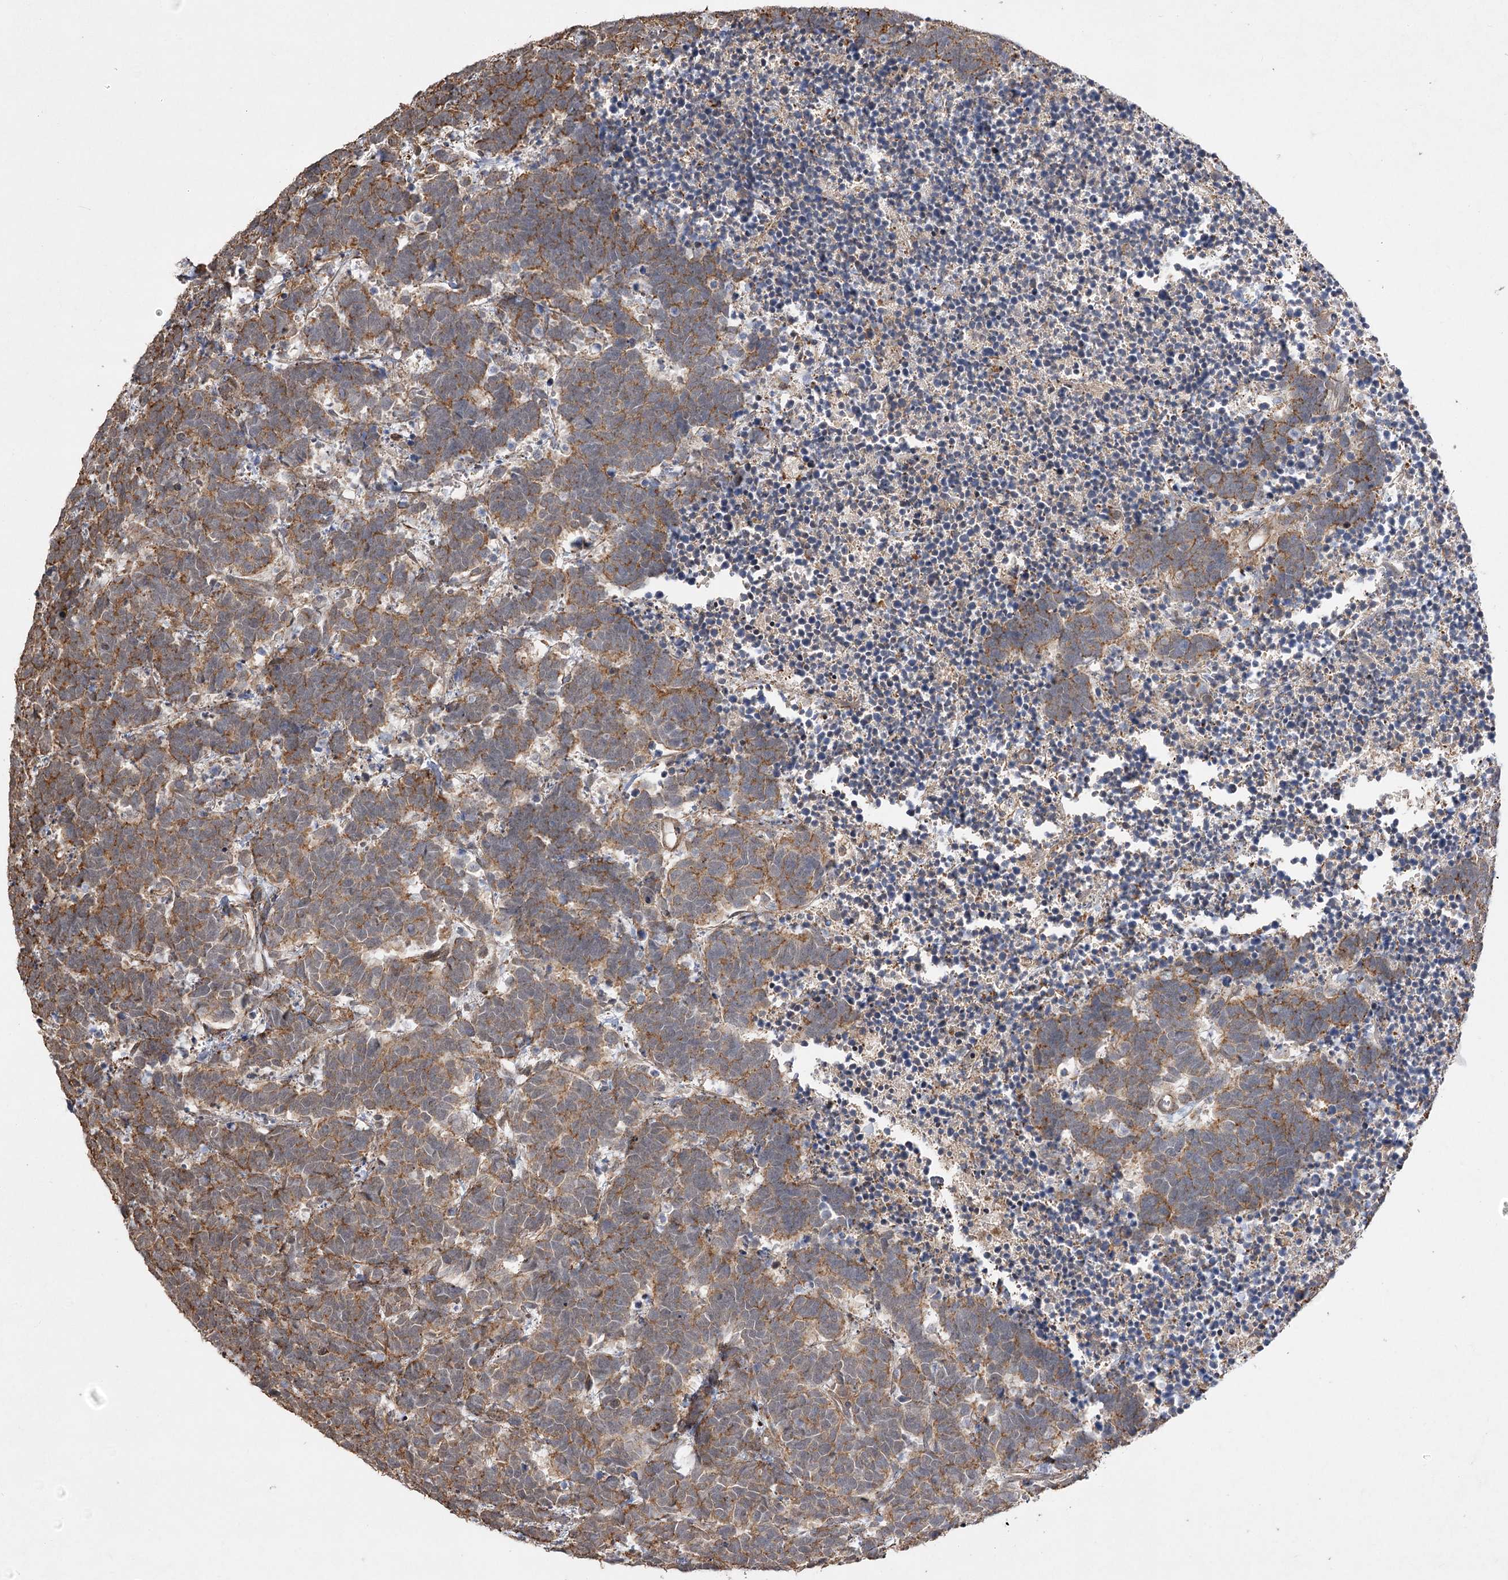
{"staining": {"intensity": "moderate", "quantity": ">75%", "location": "cytoplasmic/membranous"}, "tissue": "carcinoid", "cell_type": "Tumor cells", "image_type": "cancer", "snomed": [{"axis": "morphology", "description": "Carcinoma, NOS"}, {"axis": "morphology", "description": "Carcinoid, malignant, NOS"}, {"axis": "topography", "description": "Urinary bladder"}], "caption": "An IHC micrograph of neoplastic tissue is shown. Protein staining in brown shows moderate cytoplasmic/membranous positivity in carcinoma within tumor cells.", "gene": "OBSL1", "patient": {"sex": "male", "age": 57}}